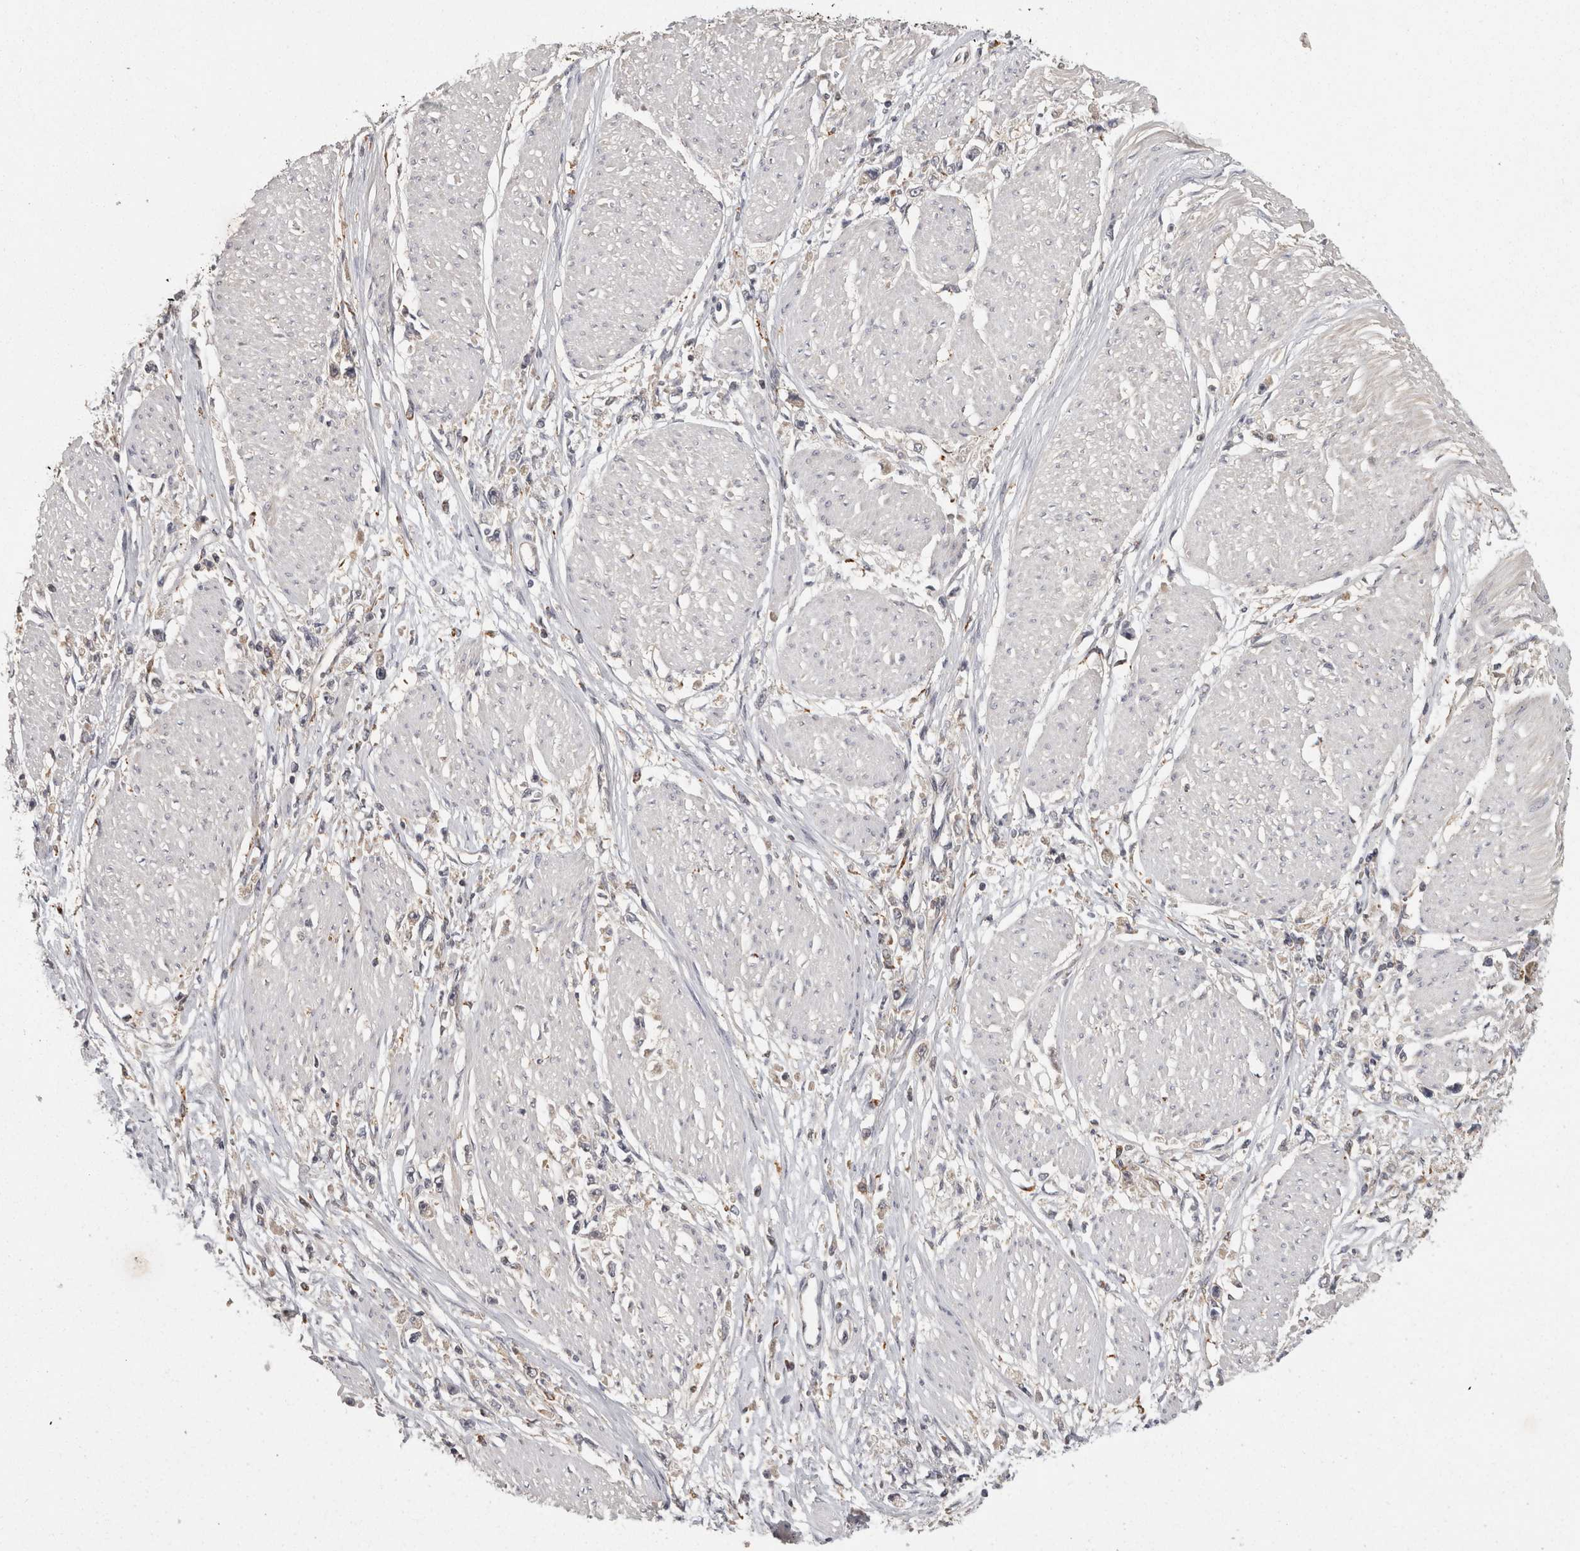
{"staining": {"intensity": "negative", "quantity": "none", "location": "none"}, "tissue": "stomach cancer", "cell_type": "Tumor cells", "image_type": "cancer", "snomed": [{"axis": "morphology", "description": "Adenocarcinoma, NOS"}, {"axis": "topography", "description": "Stomach"}], "caption": "The immunohistochemistry (IHC) photomicrograph has no significant staining in tumor cells of adenocarcinoma (stomach) tissue. (Brightfield microscopy of DAB IHC at high magnification).", "gene": "ACAT2", "patient": {"sex": "female", "age": 59}}